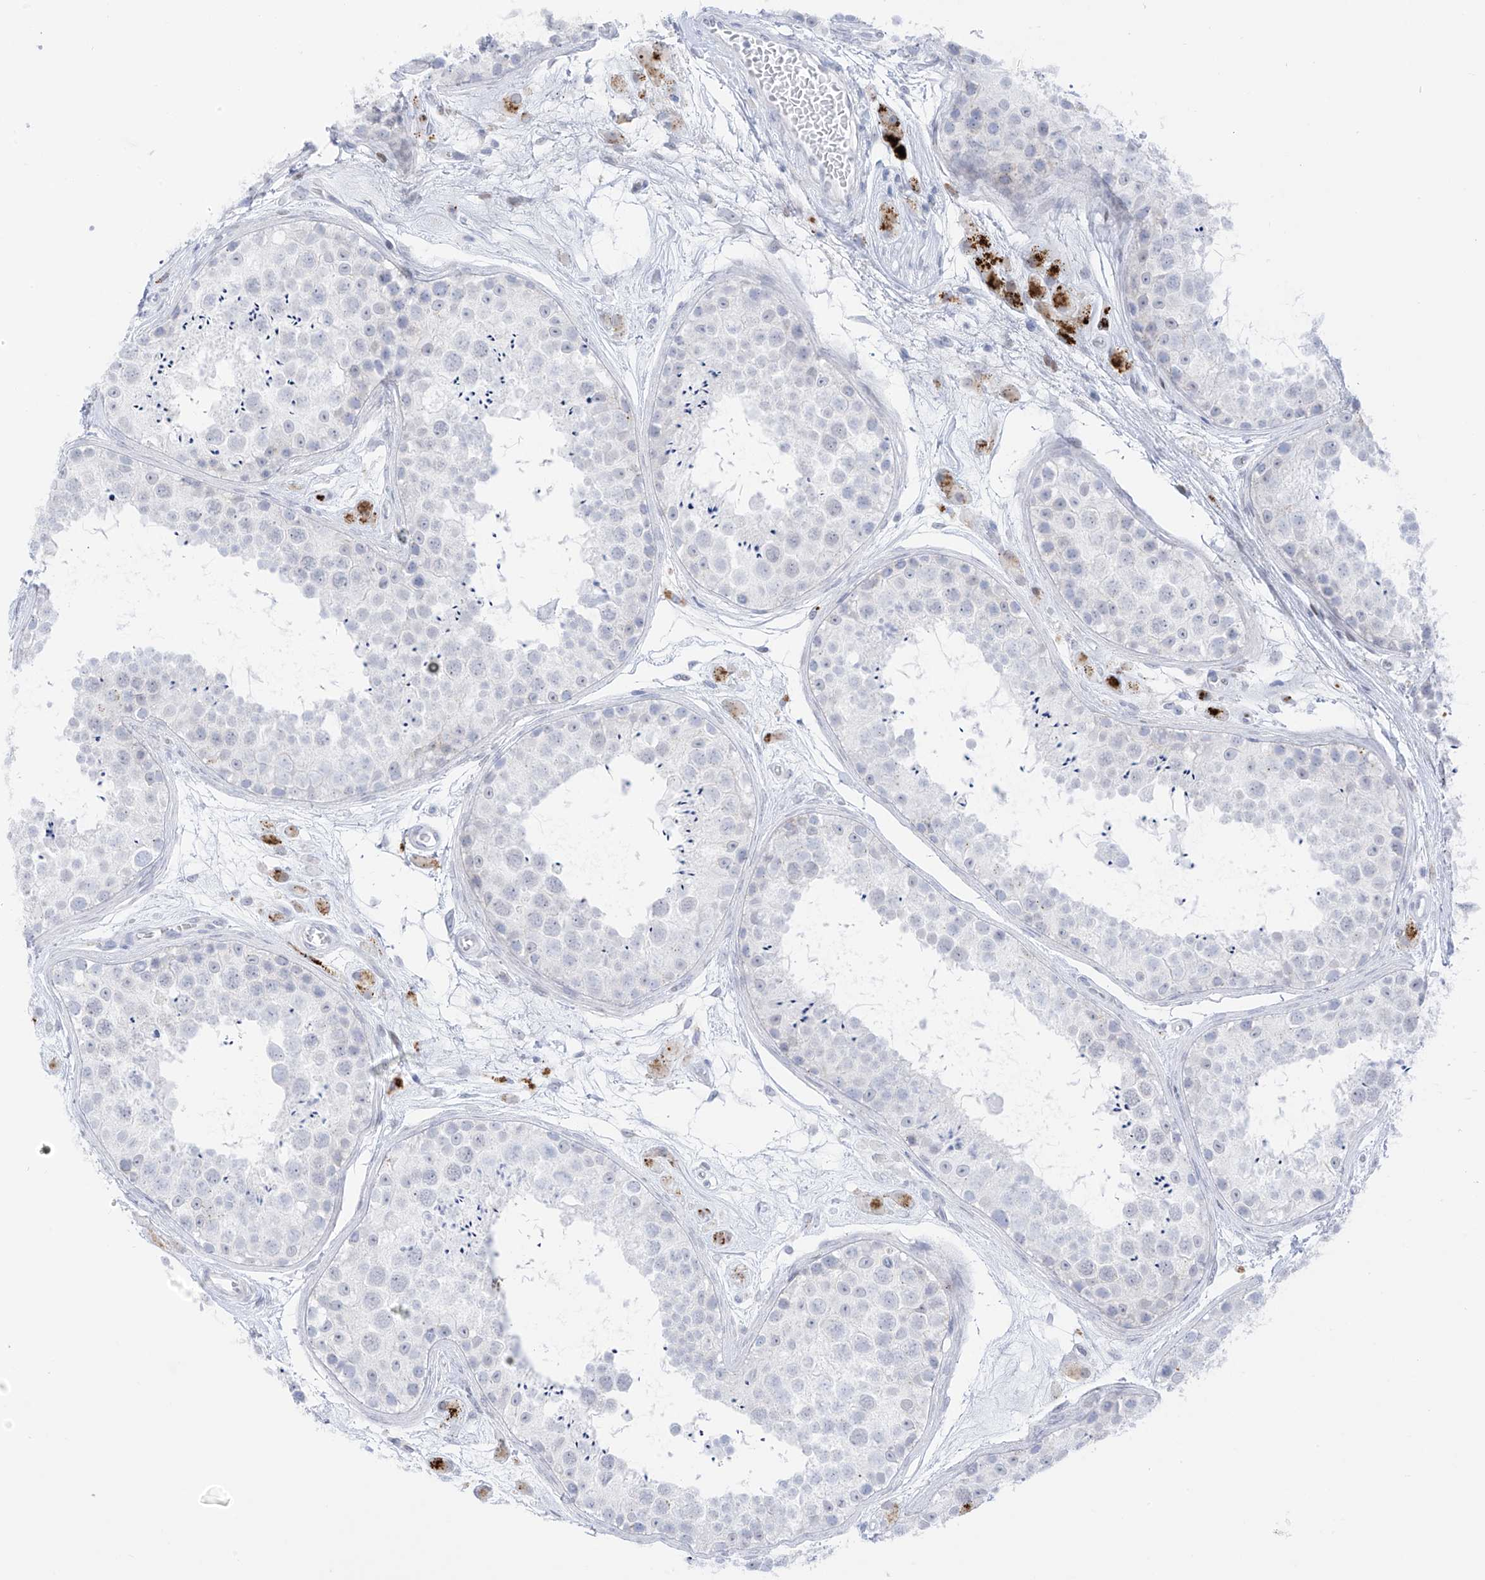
{"staining": {"intensity": "negative", "quantity": "none", "location": "none"}, "tissue": "testis", "cell_type": "Cells in seminiferous ducts", "image_type": "normal", "snomed": [{"axis": "morphology", "description": "Normal tissue, NOS"}, {"axis": "topography", "description": "Testis"}], "caption": "A high-resolution image shows immunohistochemistry (IHC) staining of benign testis, which exhibits no significant staining in cells in seminiferous ducts.", "gene": "PSPH", "patient": {"sex": "male", "age": 25}}